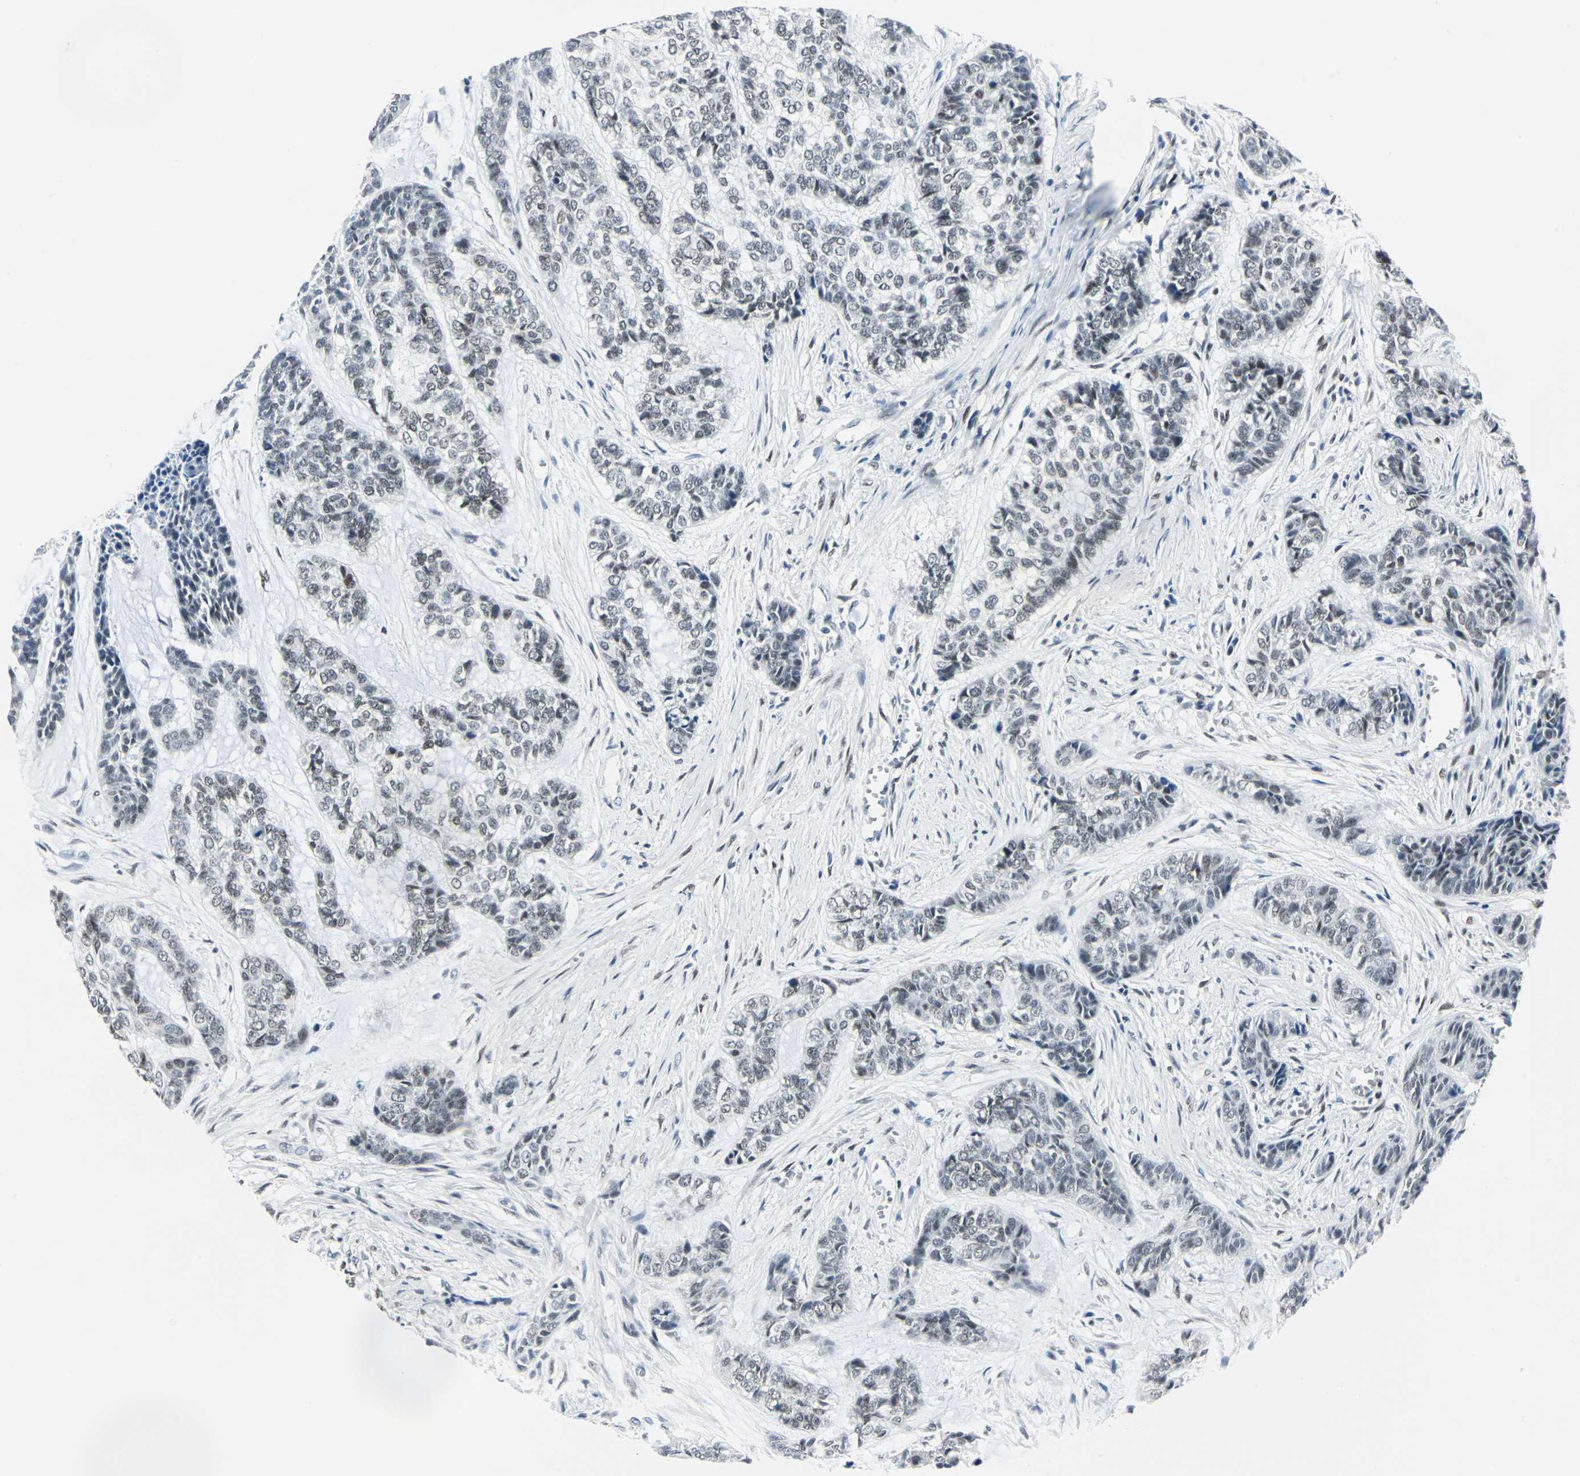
{"staining": {"intensity": "weak", "quantity": ">75%", "location": "nuclear"}, "tissue": "skin cancer", "cell_type": "Tumor cells", "image_type": "cancer", "snomed": [{"axis": "morphology", "description": "Basal cell carcinoma"}, {"axis": "topography", "description": "Skin"}], "caption": "Skin basal cell carcinoma stained with DAB (3,3'-diaminobenzidine) immunohistochemistry exhibits low levels of weak nuclear expression in approximately >75% of tumor cells. (DAB (3,3'-diaminobenzidine) = brown stain, brightfield microscopy at high magnification).", "gene": "MEIS2", "patient": {"sex": "female", "age": 64}}